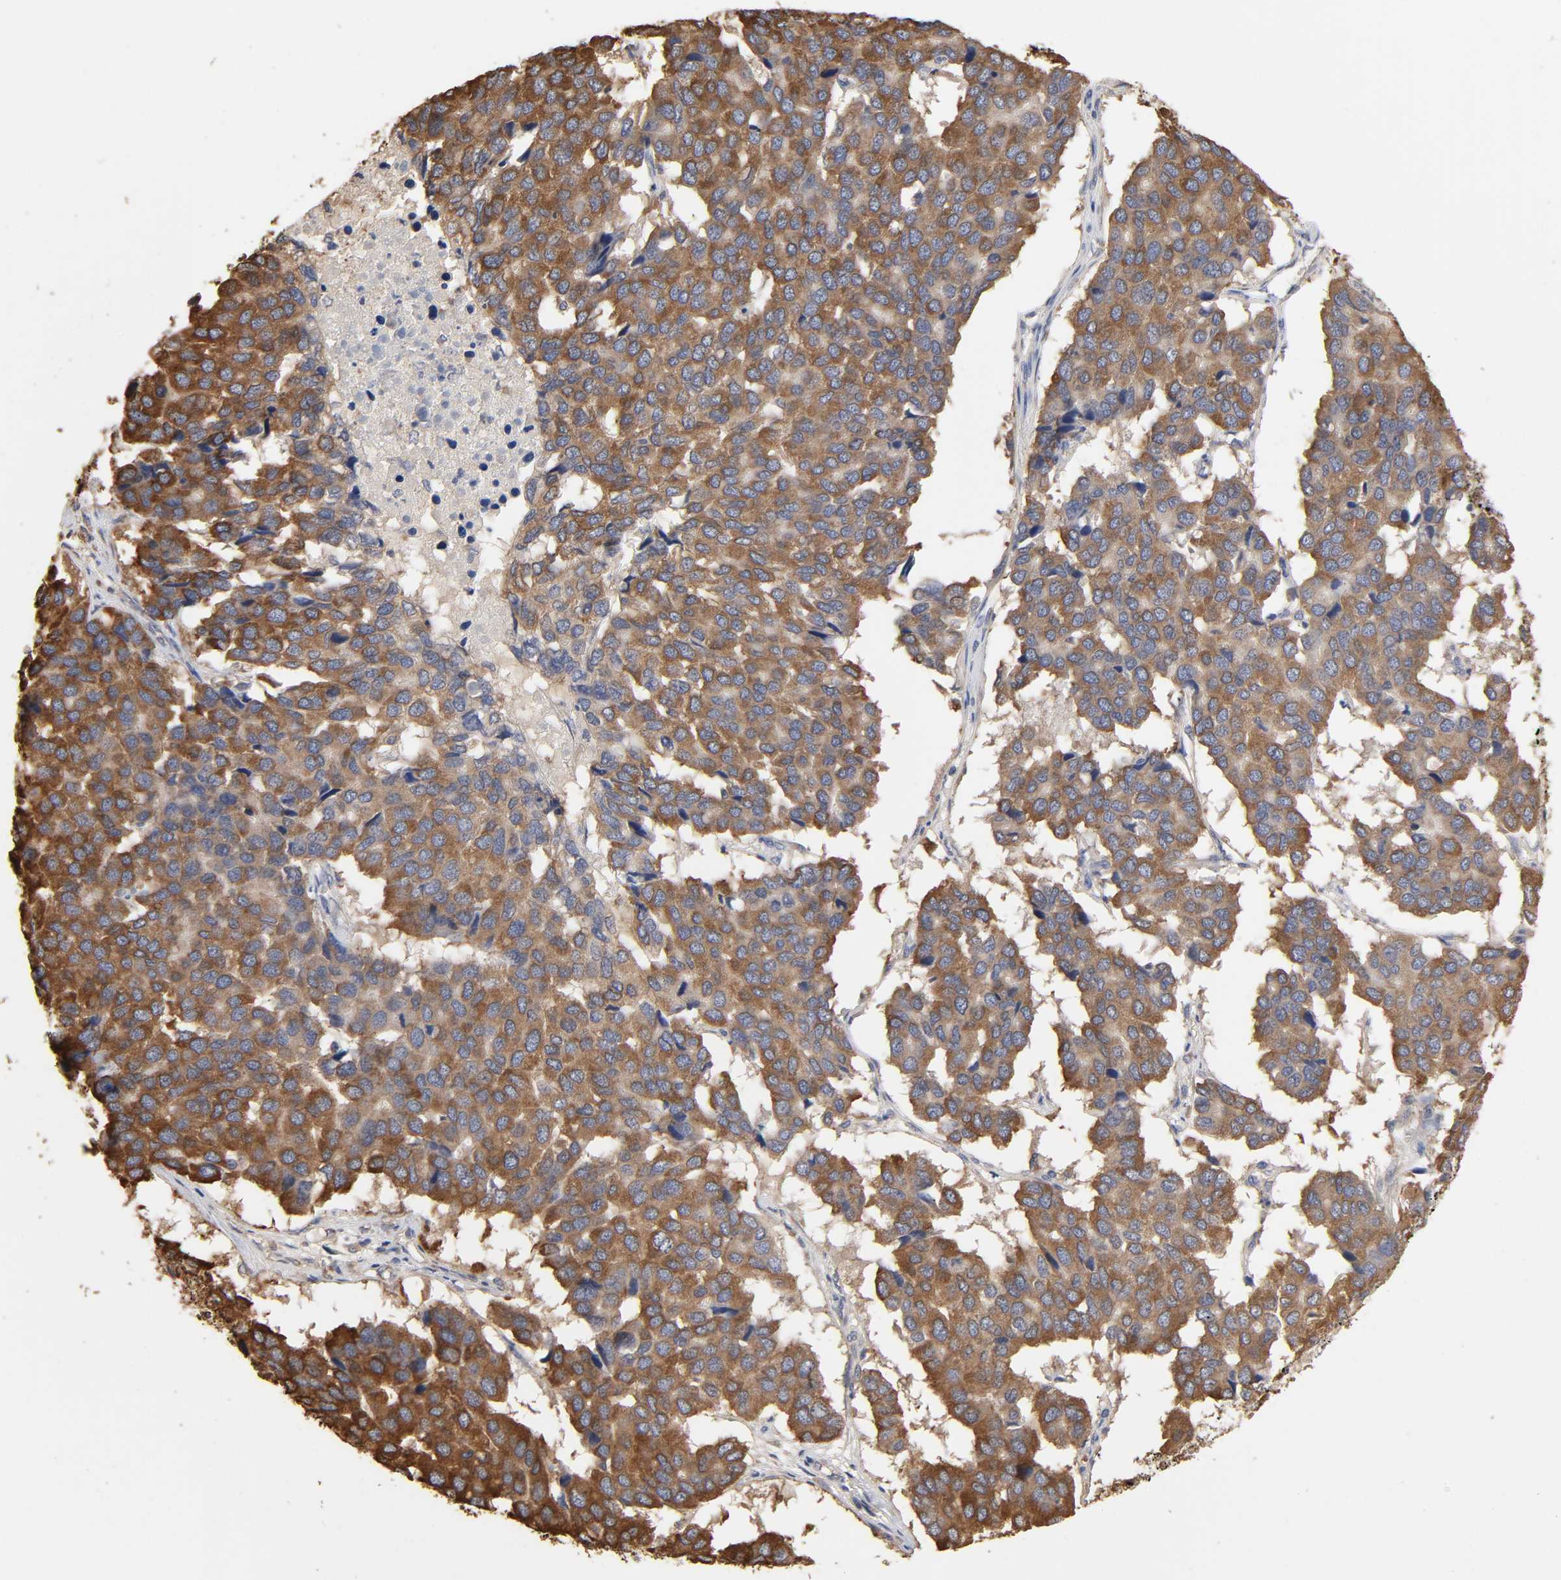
{"staining": {"intensity": "strong", "quantity": ">75%", "location": "cytoplasmic/membranous"}, "tissue": "pancreatic cancer", "cell_type": "Tumor cells", "image_type": "cancer", "snomed": [{"axis": "morphology", "description": "Adenocarcinoma, NOS"}, {"axis": "topography", "description": "Pancreas"}], "caption": "Immunohistochemistry (IHC) of pancreatic cancer (adenocarcinoma) reveals high levels of strong cytoplasmic/membranous positivity in approximately >75% of tumor cells.", "gene": "EIF4G2", "patient": {"sex": "male", "age": 50}}